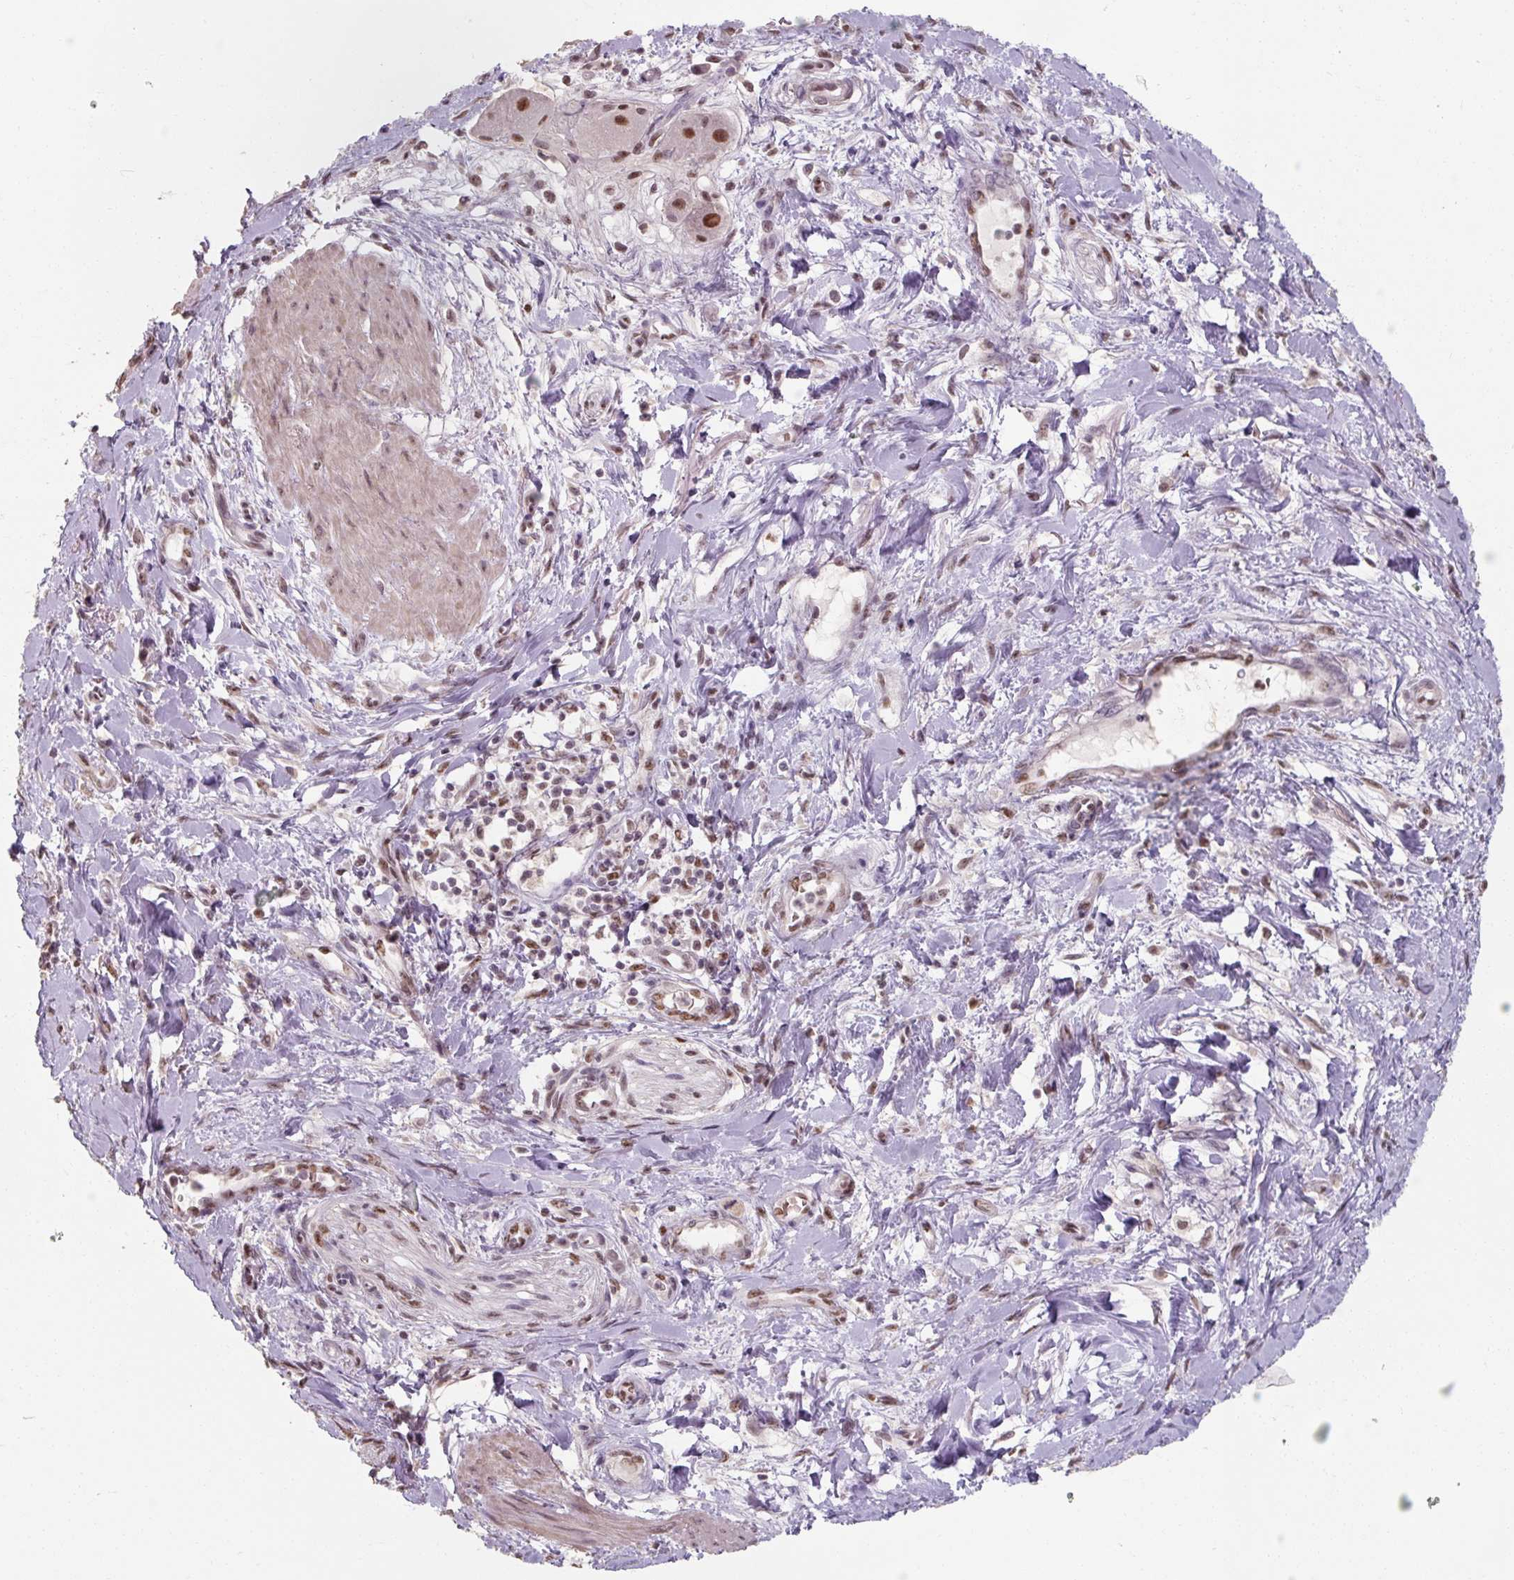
{"staining": {"intensity": "moderate", "quantity": ">75%", "location": "nuclear"}, "tissue": "pancreatic cancer", "cell_type": "Tumor cells", "image_type": "cancer", "snomed": [{"axis": "morphology", "description": "Adenocarcinoma, NOS"}, {"axis": "topography", "description": "Pancreas"}], "caption": "Human pancreatic cancer (adenocarcinoma) stained with a protein marker exhibits moderate staining in tumor cells.", "gene": "ZFTRAF1", "patient": {"sex": "male", "age": 72}}